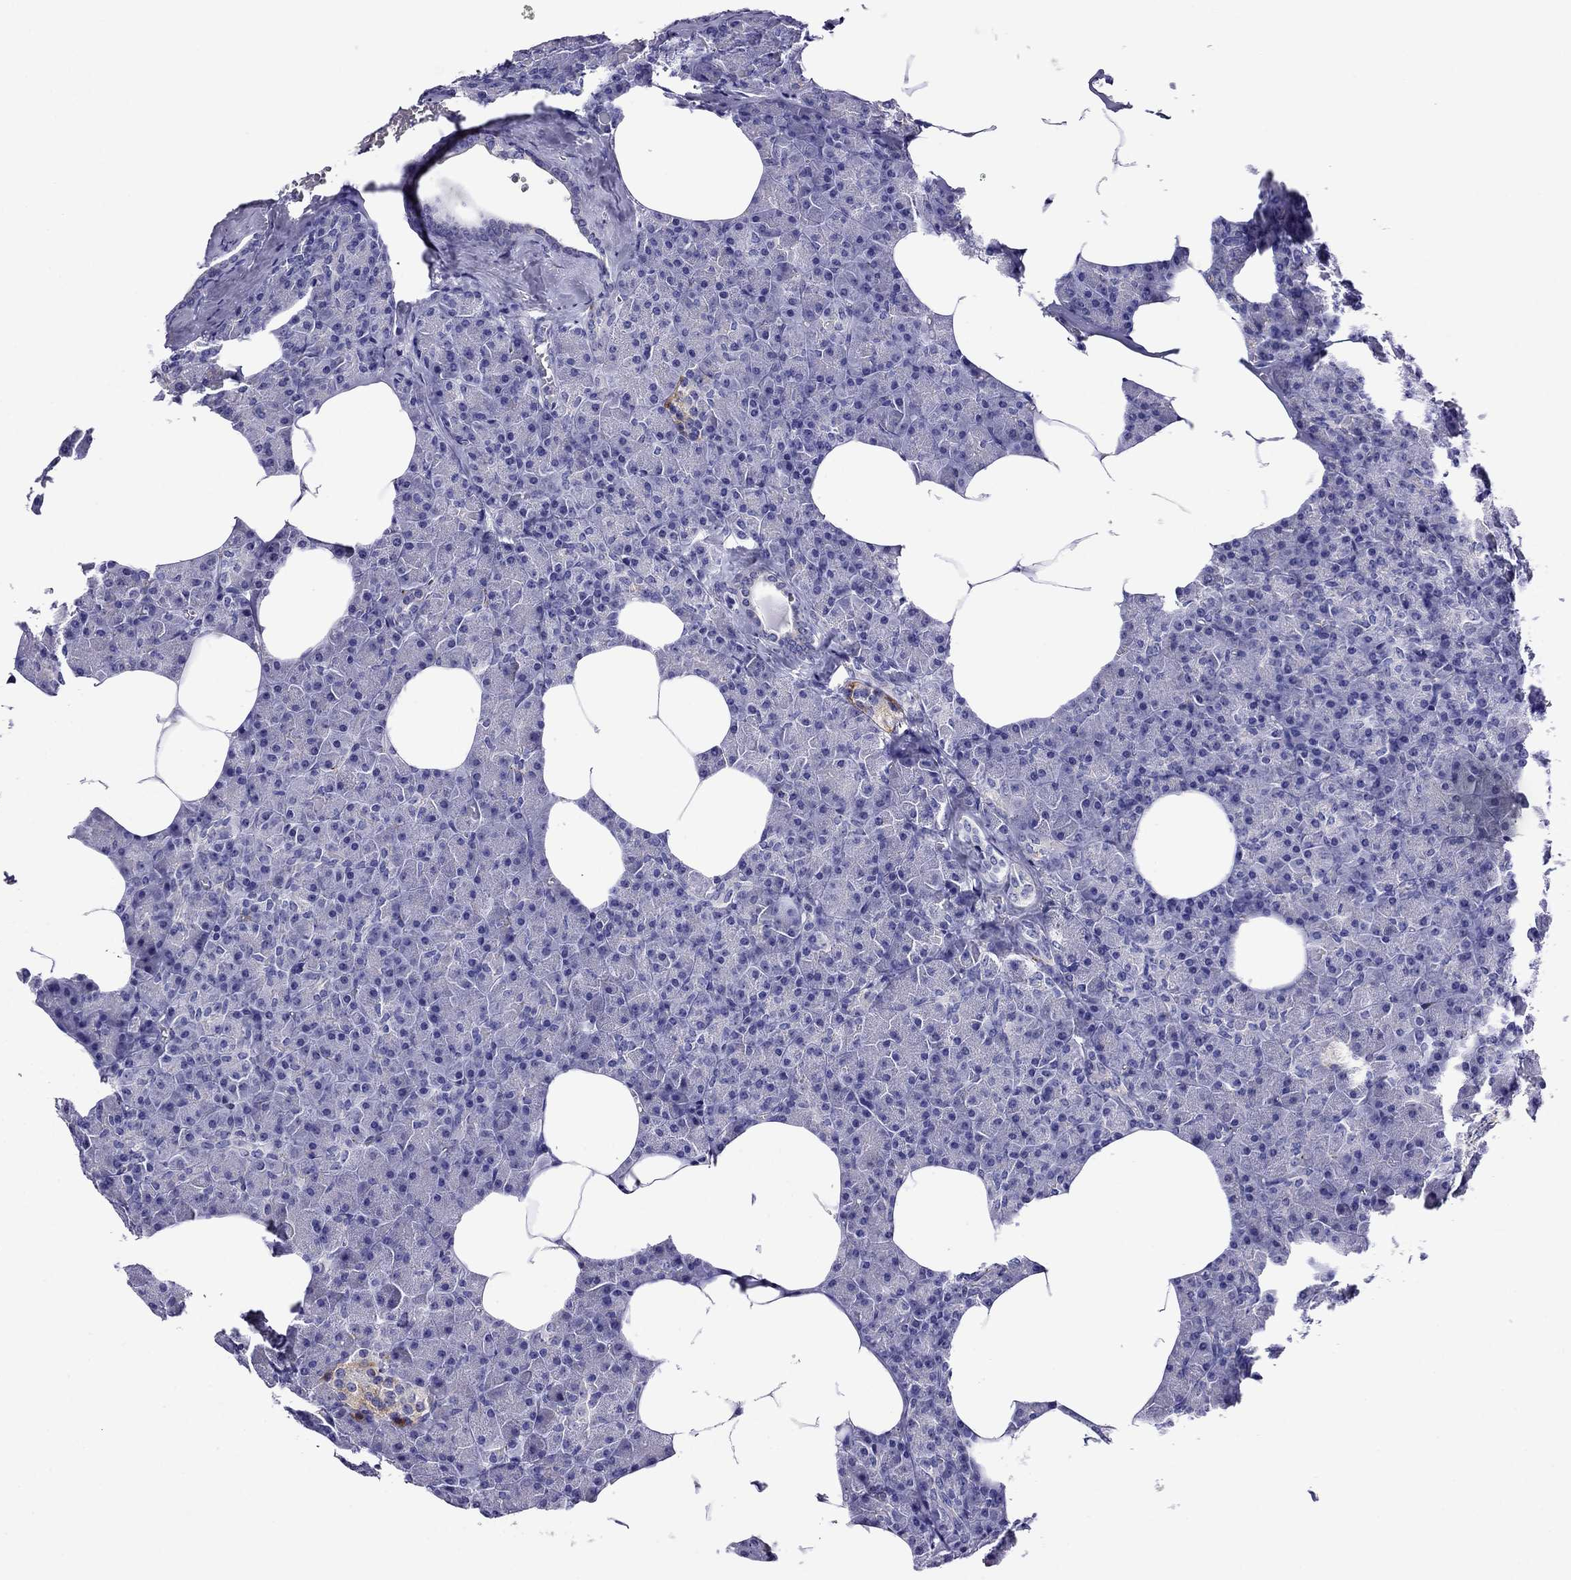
{"staining": {"intensity": "negative", "quantity": "none", "location": "none"}, "tissue": "pancreas", "cell_type": "Exocrine glandular cells", "image_type": "normal", "snomed": [{"axis": "morphology", "description": "Normal tissue, NOS"}, {"axis": "topography", "description": "Pancreas"}], "caption": "Immunohistochemistry photomicrograph of unremarkable pancreas: pancreas stained with DAB (3,3'-diaminobenzidine) exhibits no significant protein expression in exocrine glandular cells. (DAB IHC with hematoxylin counter stain).", "gene": "SCG2", "patient": {"sex": "female", "age": 45}}